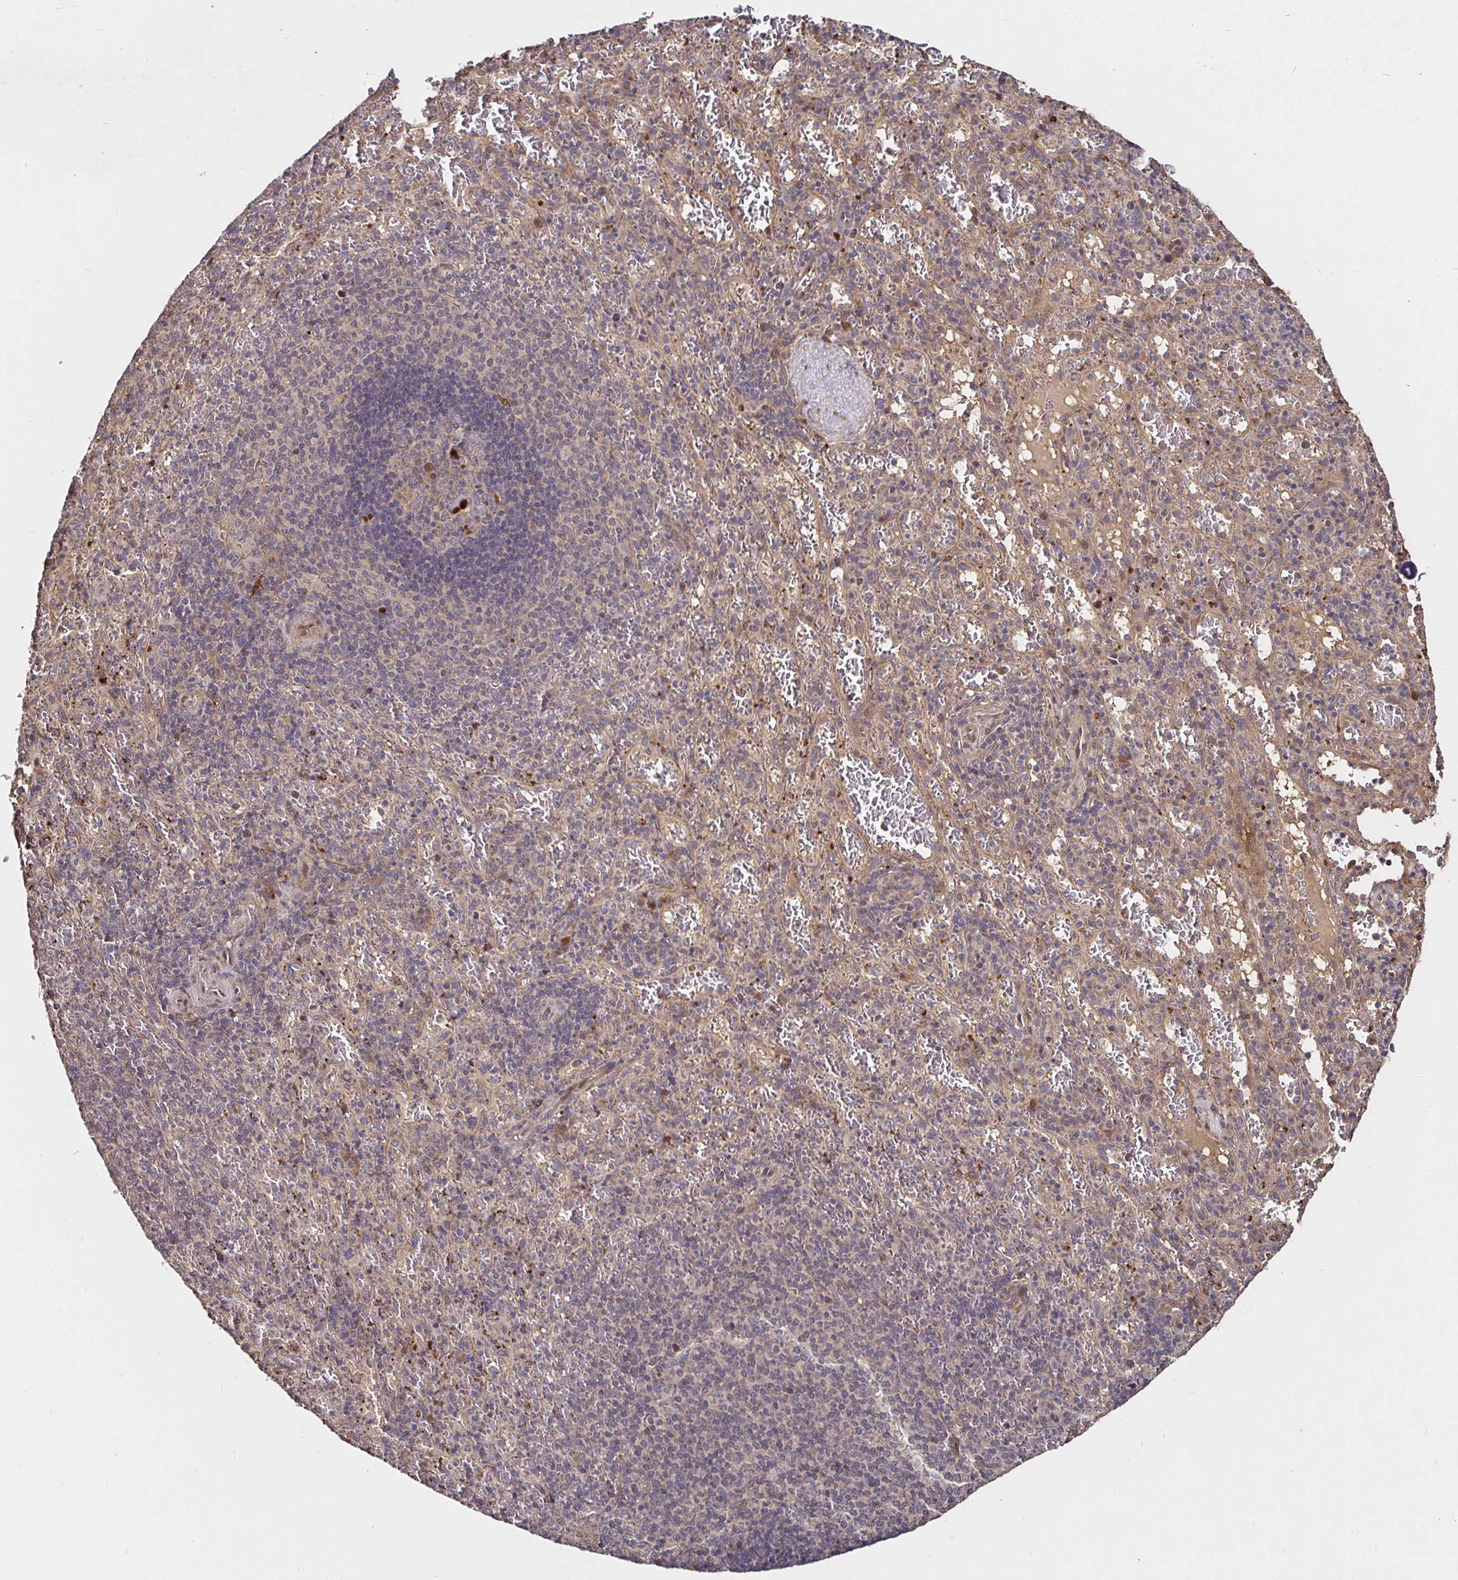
{"staining": {"intensity": "moderate", "quantity": "<25%", "location": "cytoplasmic/membranous"}, "tissue": "spleen", "cell_type": "Cells in red pulp", "image_type": "normal", "snomed": [{"axis": "morphology", "description": "Normal tissue, NOS"}, {"axis": "topography", "description": "Spleen"}], "caption": "Immunohistochemistry image of unremarkable spleen stained for a protein (brown), which demonstrates low levels of moderate cytoplasmic/membranous expression in about <25% of cells in red pulp.", "gene": "SMYD3", "patient": {"sex": "male", "age": 57}}